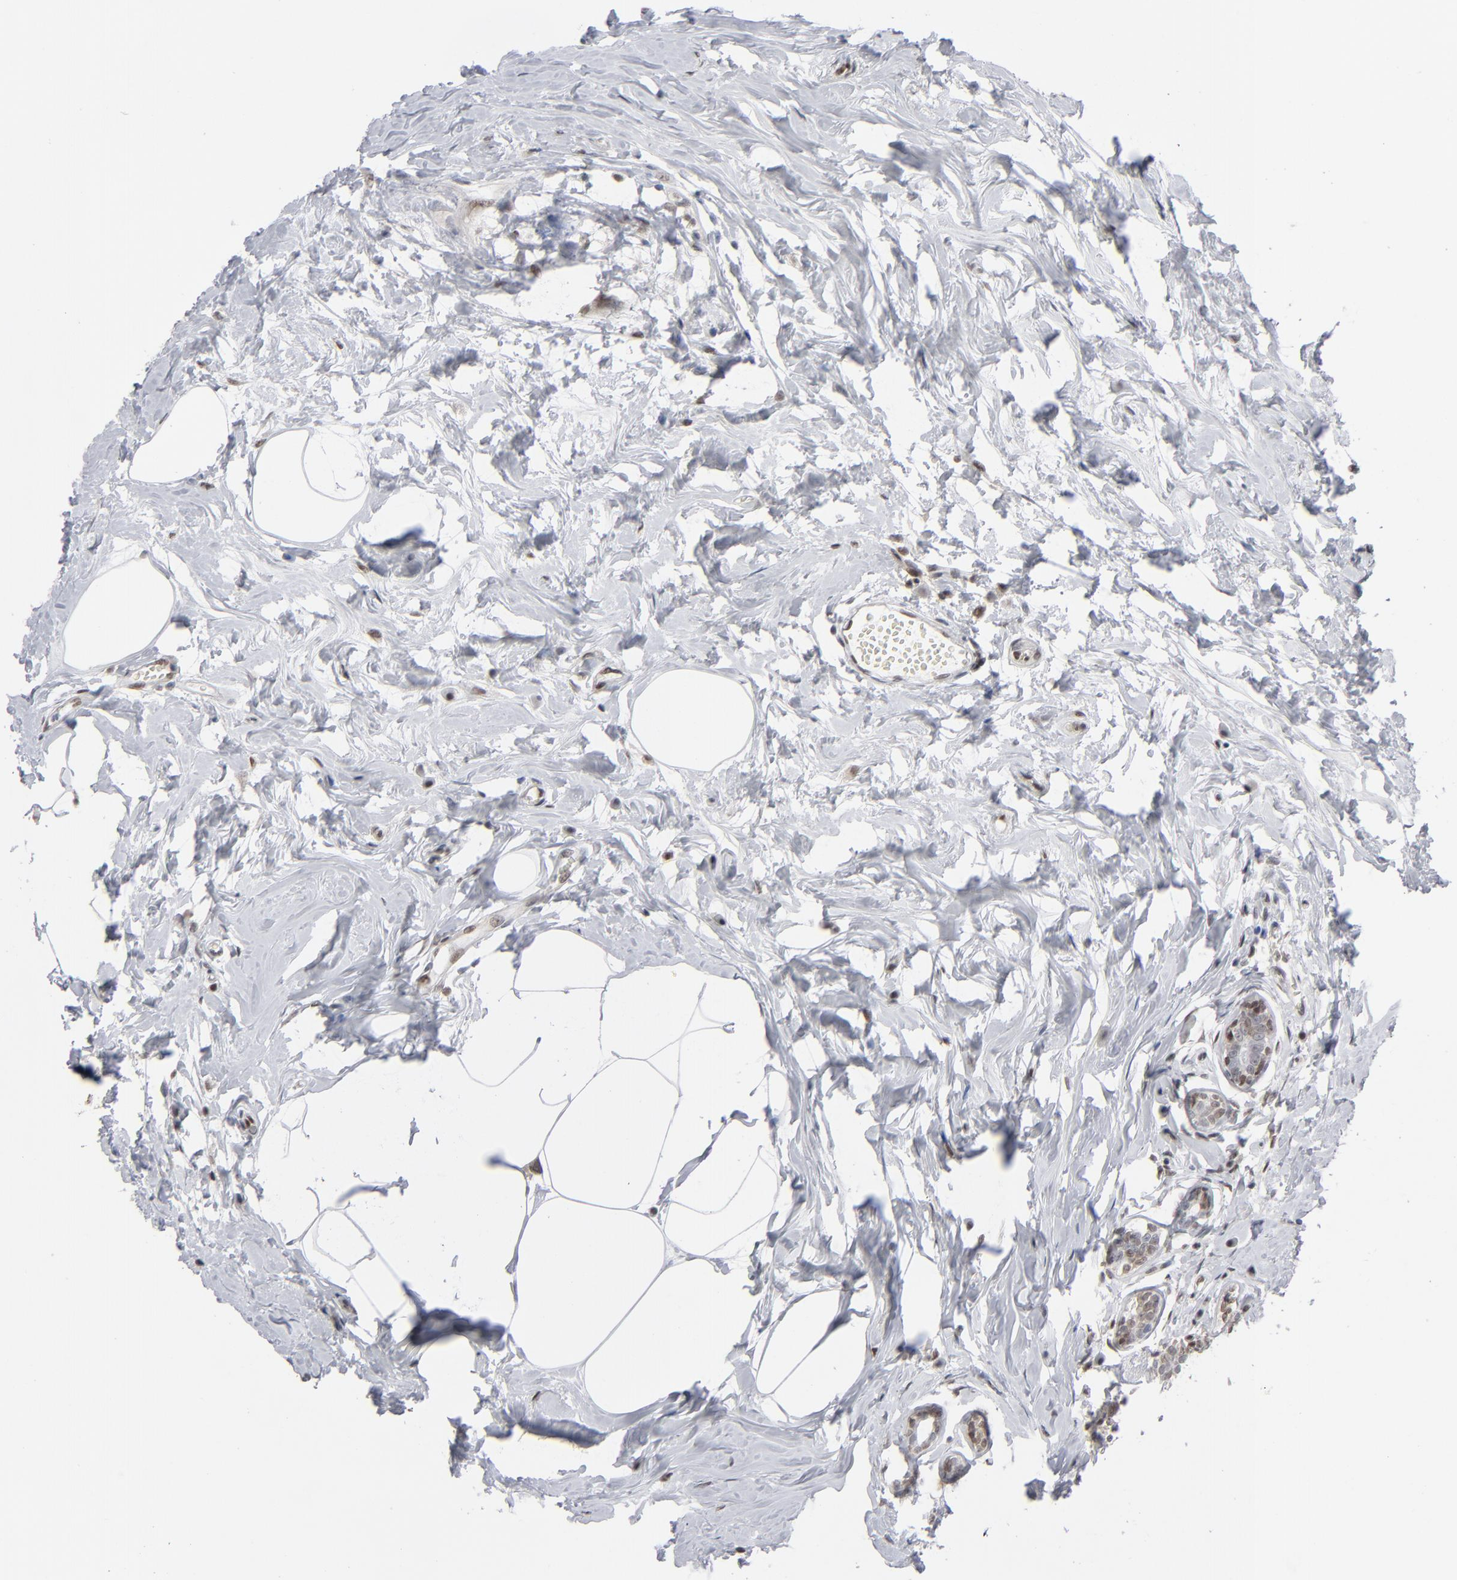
{"staining": {"intensity": "weak", "quantity": "25%-75%", "location": "cytoplasmic/membranous,nuclear"}, "tissue": "breast cancer", "cell_type": "Tumor cells", "image_type": "cancer", "snomed": [{"axis": "morphology", "description": "Normal tissue, NOS"}, {"axis": "morphology", "description": "Duct carcinoma"}, {"axis": "topography", "description": "Breast"}], "caption": "Immunohistochemical staining of human breast infiltrating ductal carcinoma exhibits low levels of weak cytoplasmic/membranous and nuclear protein expression in about 25%-75% of tumor cells.", "gene": "IRF9", "patient": {"sex": "female", "age": 50}}